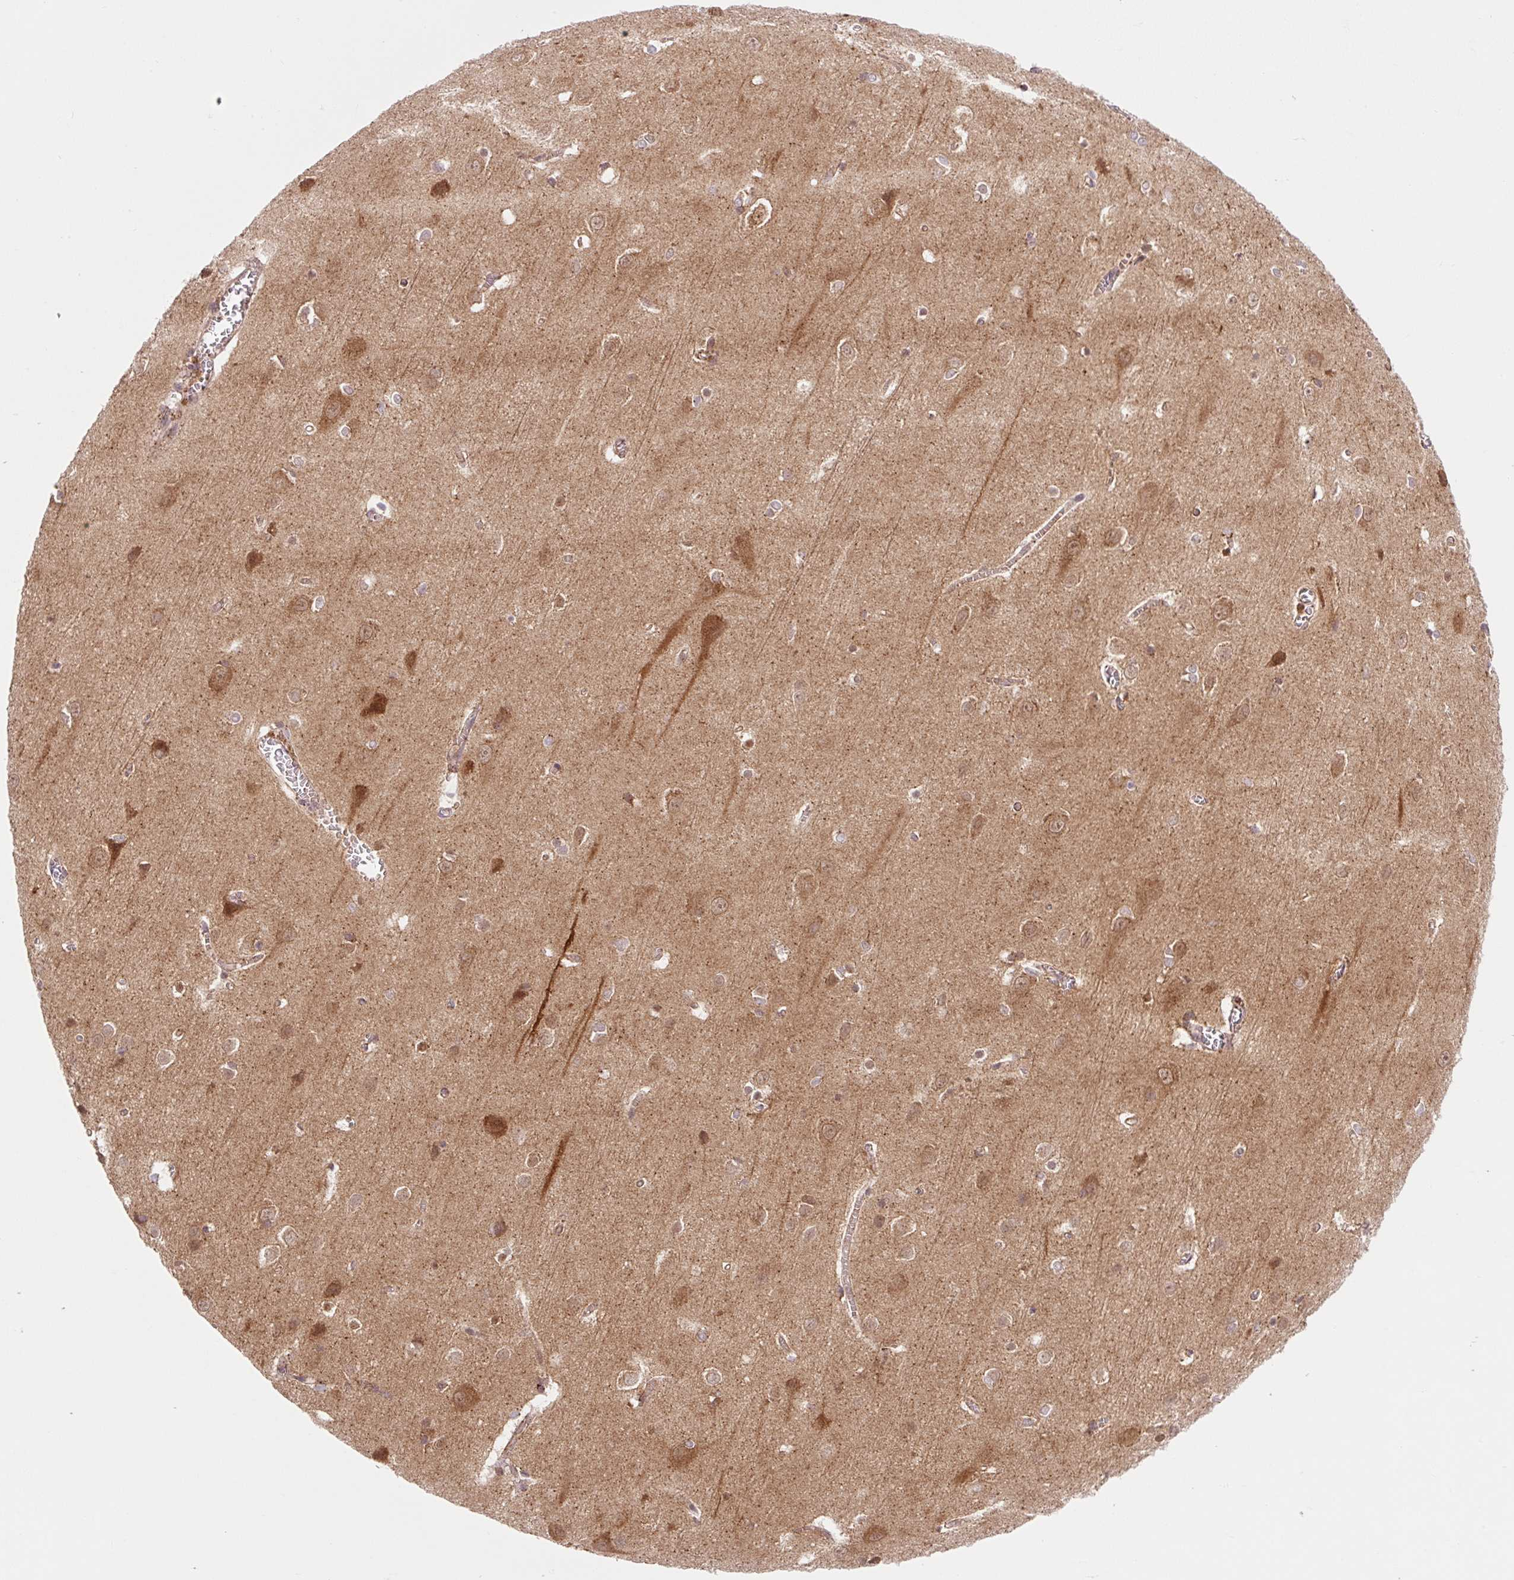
{"staining": {"intensity": "weak", "quantity": ">75%", "location": "cytoplasmic/membranous"}, "tissue": "cerebral cortex", "cell_type": "Endothelial cells", "image_type": "normal", "snomed": [{"axis": "morphology", "description": "Normal tissue, NOS"}, {"axis": "topography", "description": "Cerebral cortex"}], "caption": "Endothelial cells display weak cytoplasmic/membranous expression in approximately >75% of cells in normal cerebral cortex. The staining was performed using DAB, with brown indicating positive protein expression. Nuclei are stained blue with hematoxylin.", "gene": "VPS4A", "patient": {"sex": "male", "age": 37}}